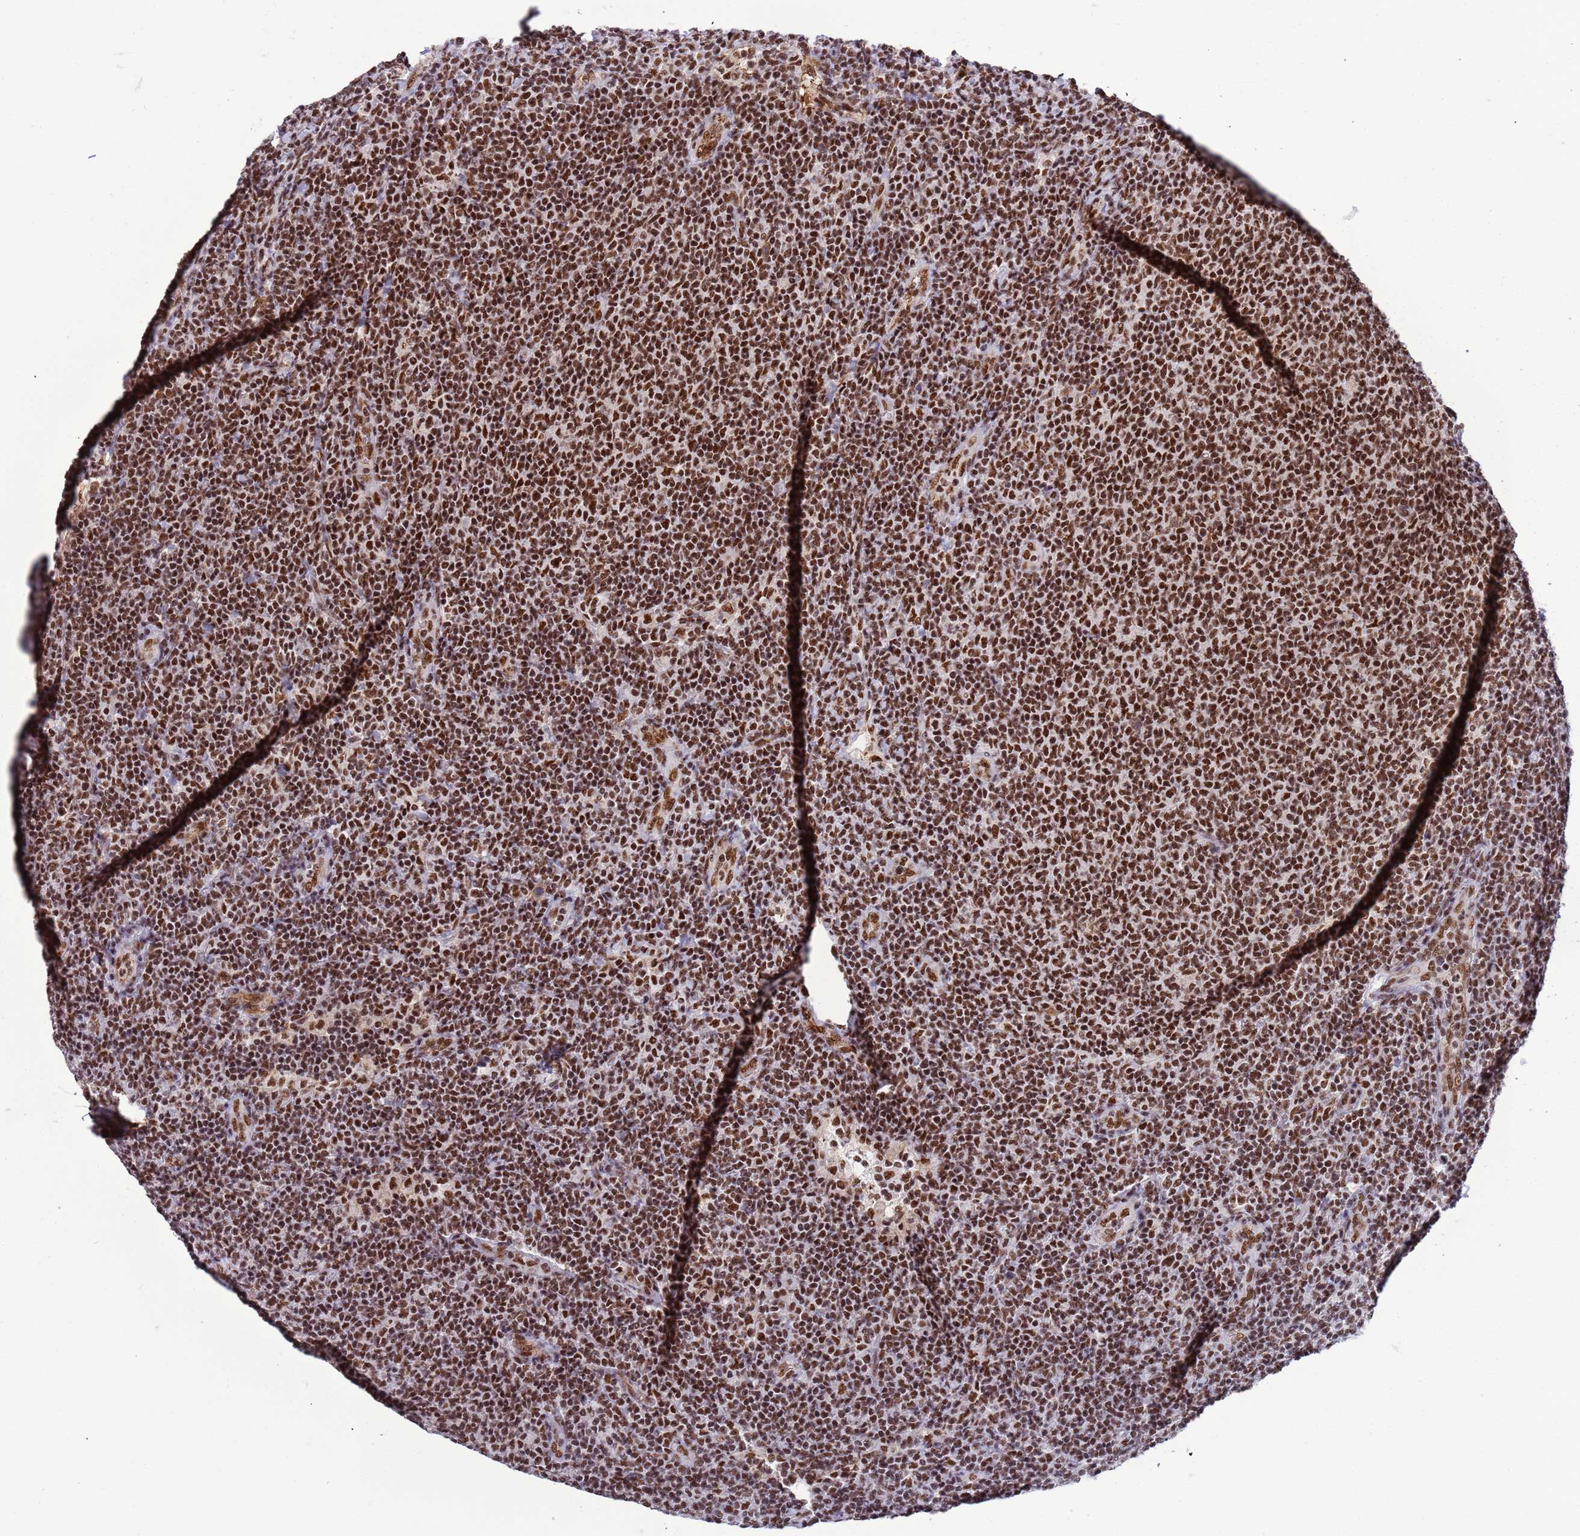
{"staining": {"intensity": "strong", "quantity": ">75%", "location": "nuclear"}, "tissue": "lymphoma", "cell_type": "Tumor cells", "image_type": "cancer", "snomed": [{"axis": "morphology", "description": "Malignant lymphoma, non-Hodgkin's type, Low grade"}, {"axis": "topography", "description": "Lymph node"}], "caption": "Strong nuclear protein positivity is appreciated in approximately >75% of tumor cells in lymphoma.", "gene": "SRRT", "patient": {"sex": "male", "age": 66}}